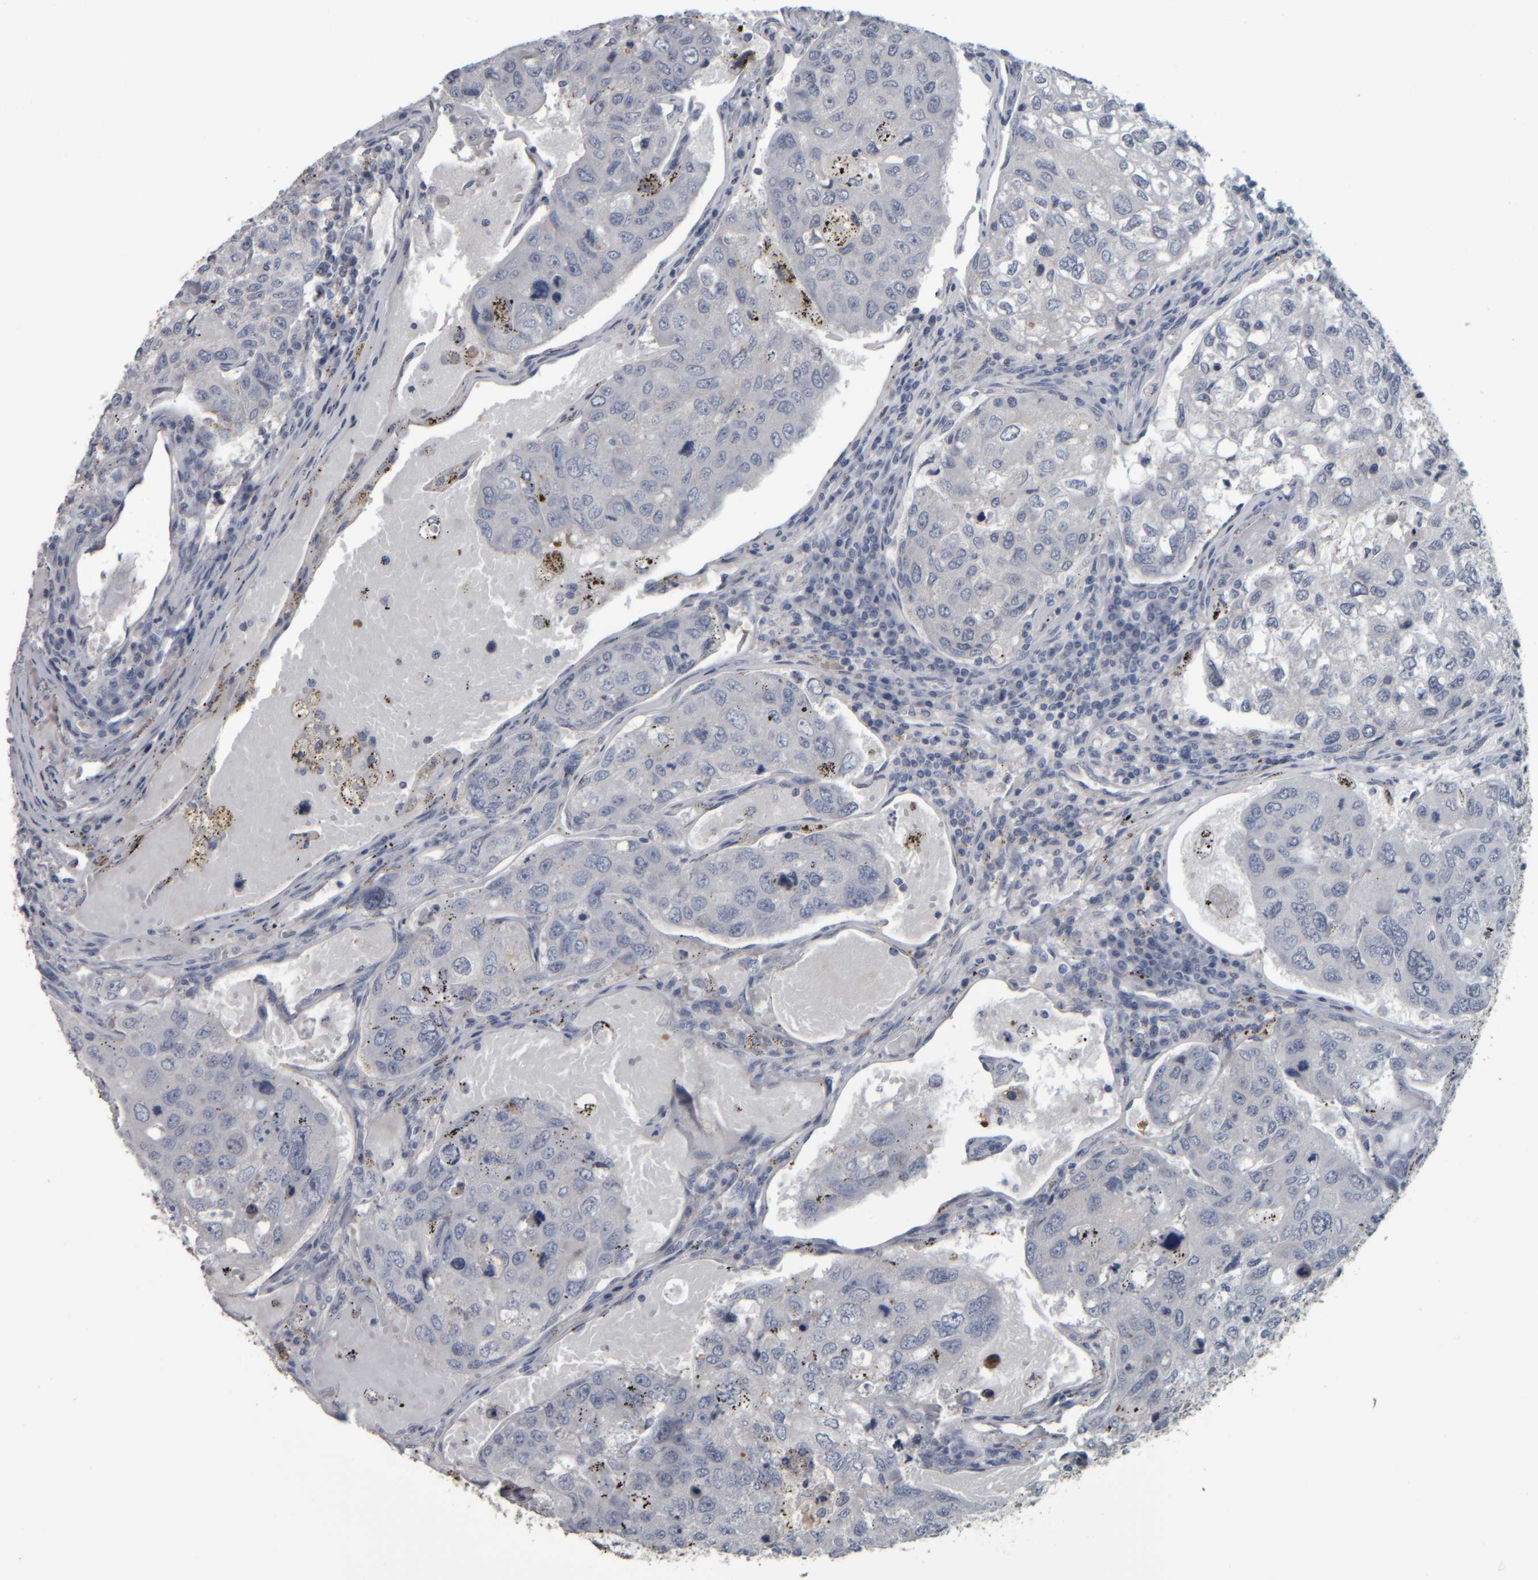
{"staining": {"intensity": "negative", "quantity": "none", "location": "none"}, "tissue": "urothelial cancer", "cell_type": "Tumor cells", "image_type": "cancer", "snomed": [{"axis": "morphology", "description": "Urothelial carcinoma, High grade"}, {"axis": "topography", "description": "Lymph node"}, {"axis": "topography", "description": "Urinary bladder"}], "caption": "Immunohistochemical staining of high-grade urothelial carcinoma displays no significant staining in tumor cells. (DAB (3,3'-diaminobenzidine) IHC with hematoxylin counter stain).", "gene": "CAVIN4", "patient": {"sex": "male", "age": 51}}